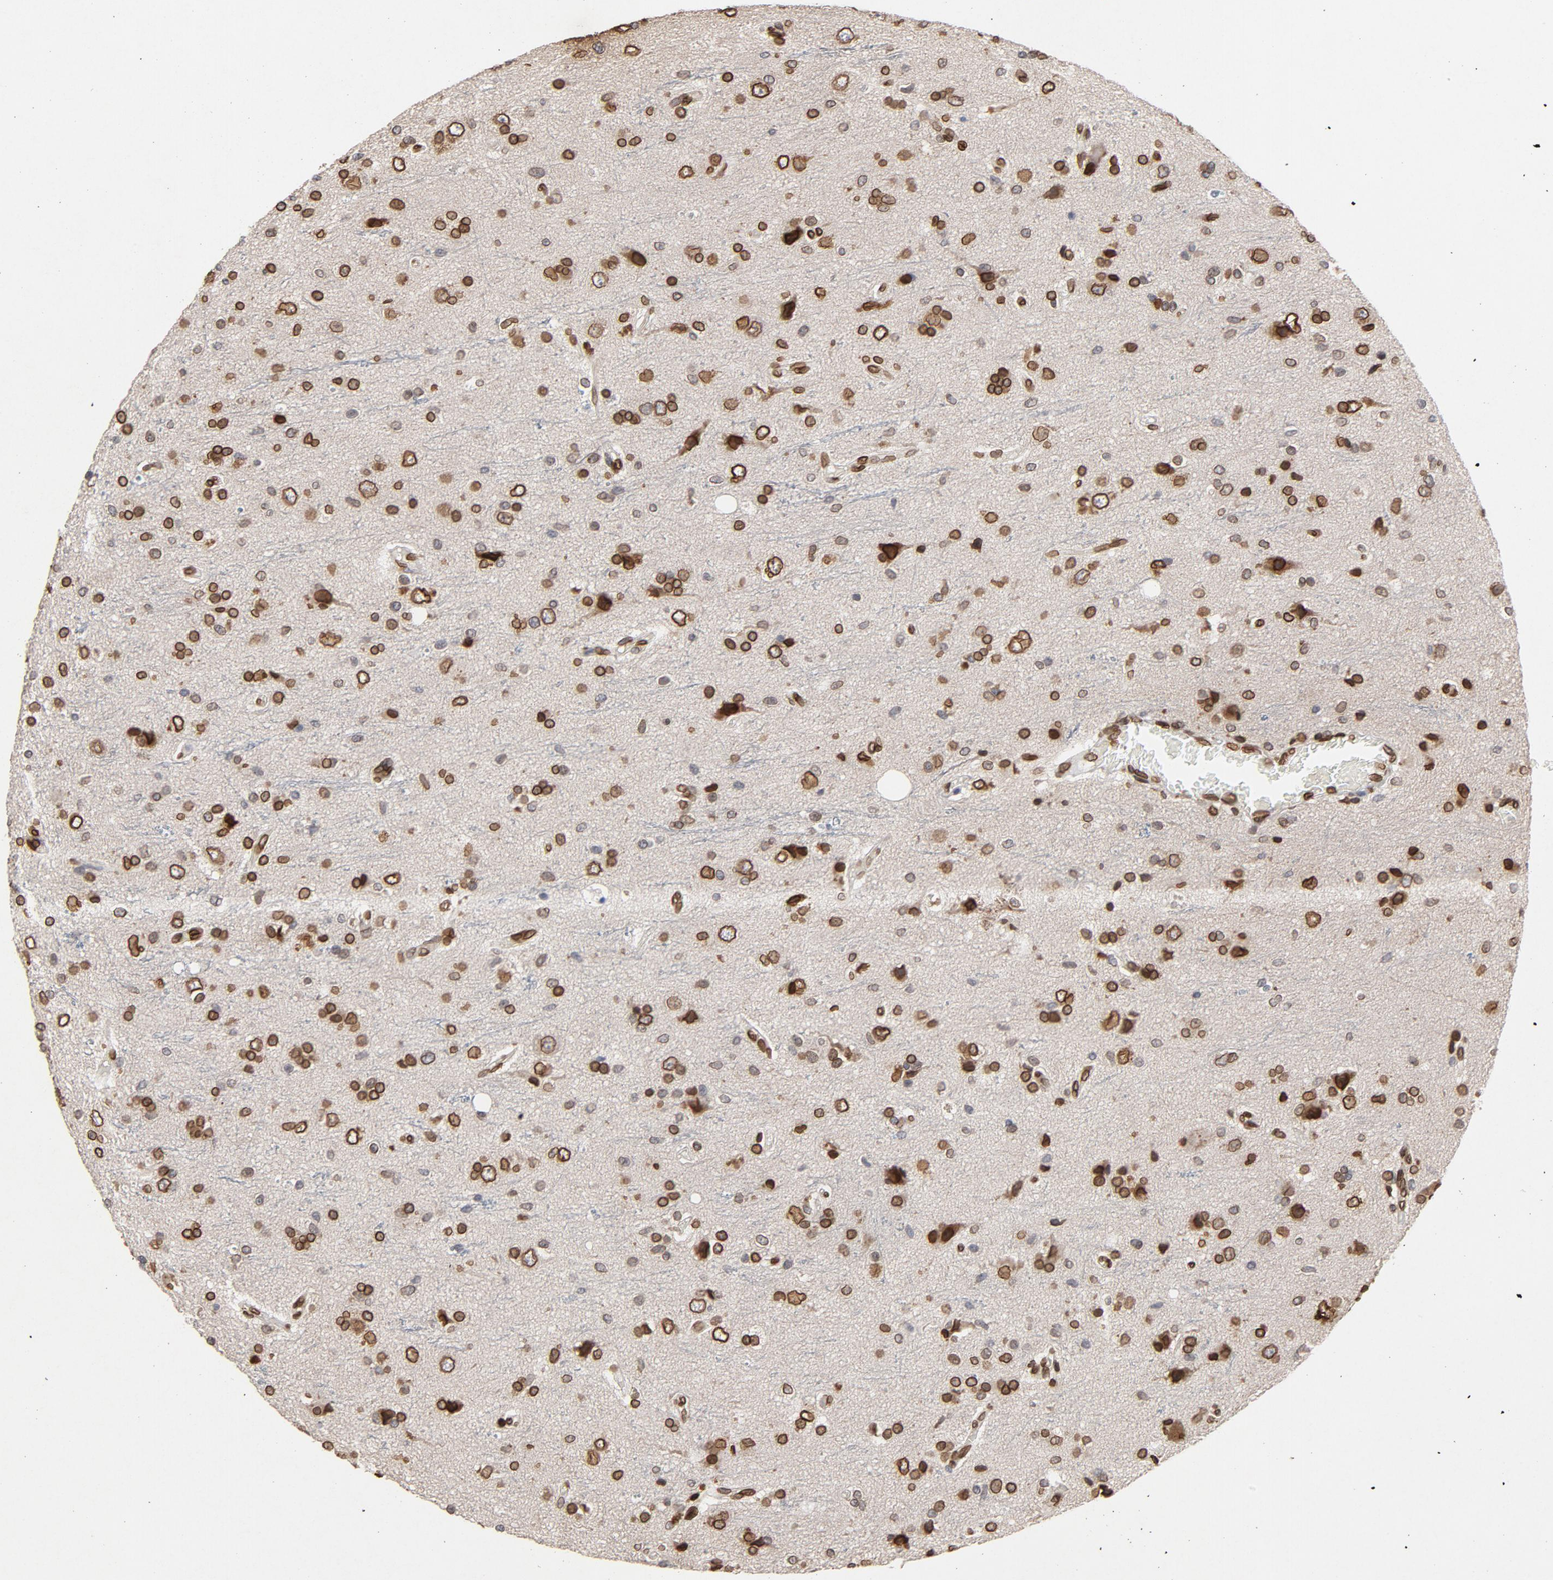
{"staining": {"intensity": "strong", "quantity": ">75%", "location": "cytoplasmic/membranous,nuclear"}, "tissue": "glioma", "cell_type": "Tumor cells", "image_type": "cancer", "snomed": [{"axis": "morphology", "description": "Glioma, malignant, High grade"}, {"axis": "topography", "description": "Brain"}], "caption": "Immunohistochemical staining of glioma shows high levels of strong cytoplasmic/membranous and nuclear positivity in approximately >75% of tumor cells.", "gene": "LMNA", "patient": {"sex": "male", "age": 47}}